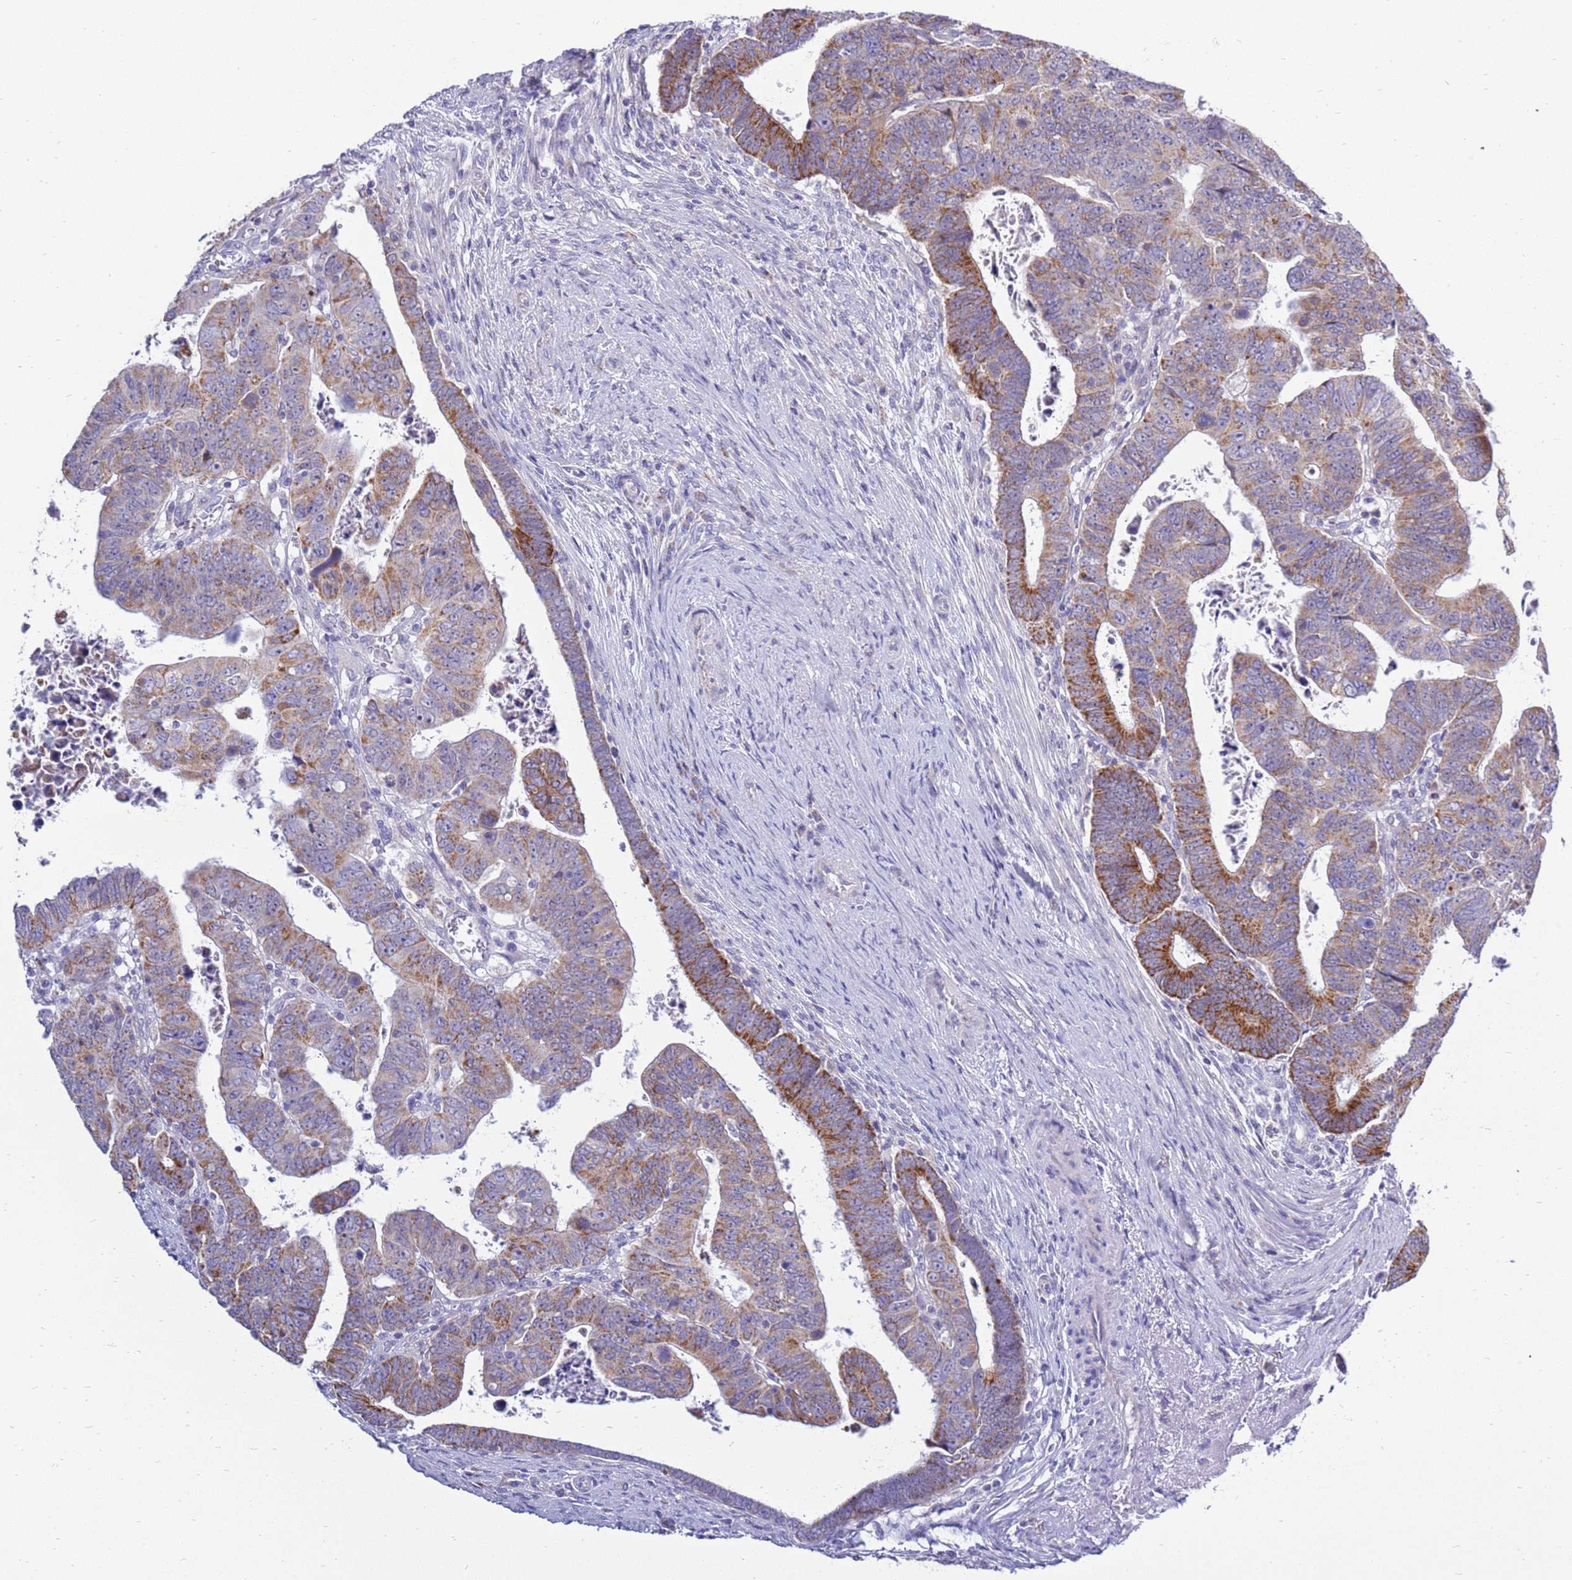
{"staining": {"intensity": "moderate", "quantity": ">75%", "location": "cytoplasmic/membranous"}, "tissue": "colorectal cancer", "cell_type": "Tumor cells", "image_type": "cancer", "snomed": [{"axis": "morphology", "description": "Normal tissue, NOS"}, {"axis": "morphology", "description": "Adenocarcinoma, NOS"}, {"axis": "topography", "description": "Rectum"}], "caption": "About >75% of tumor cells in colorectal cancer show moderate cytoplasmic/membranous protein staining as visualized by brown immunohistochemical staining.", "gene": "IGF1R", "patient": {"sex": "female", "age": 65}}